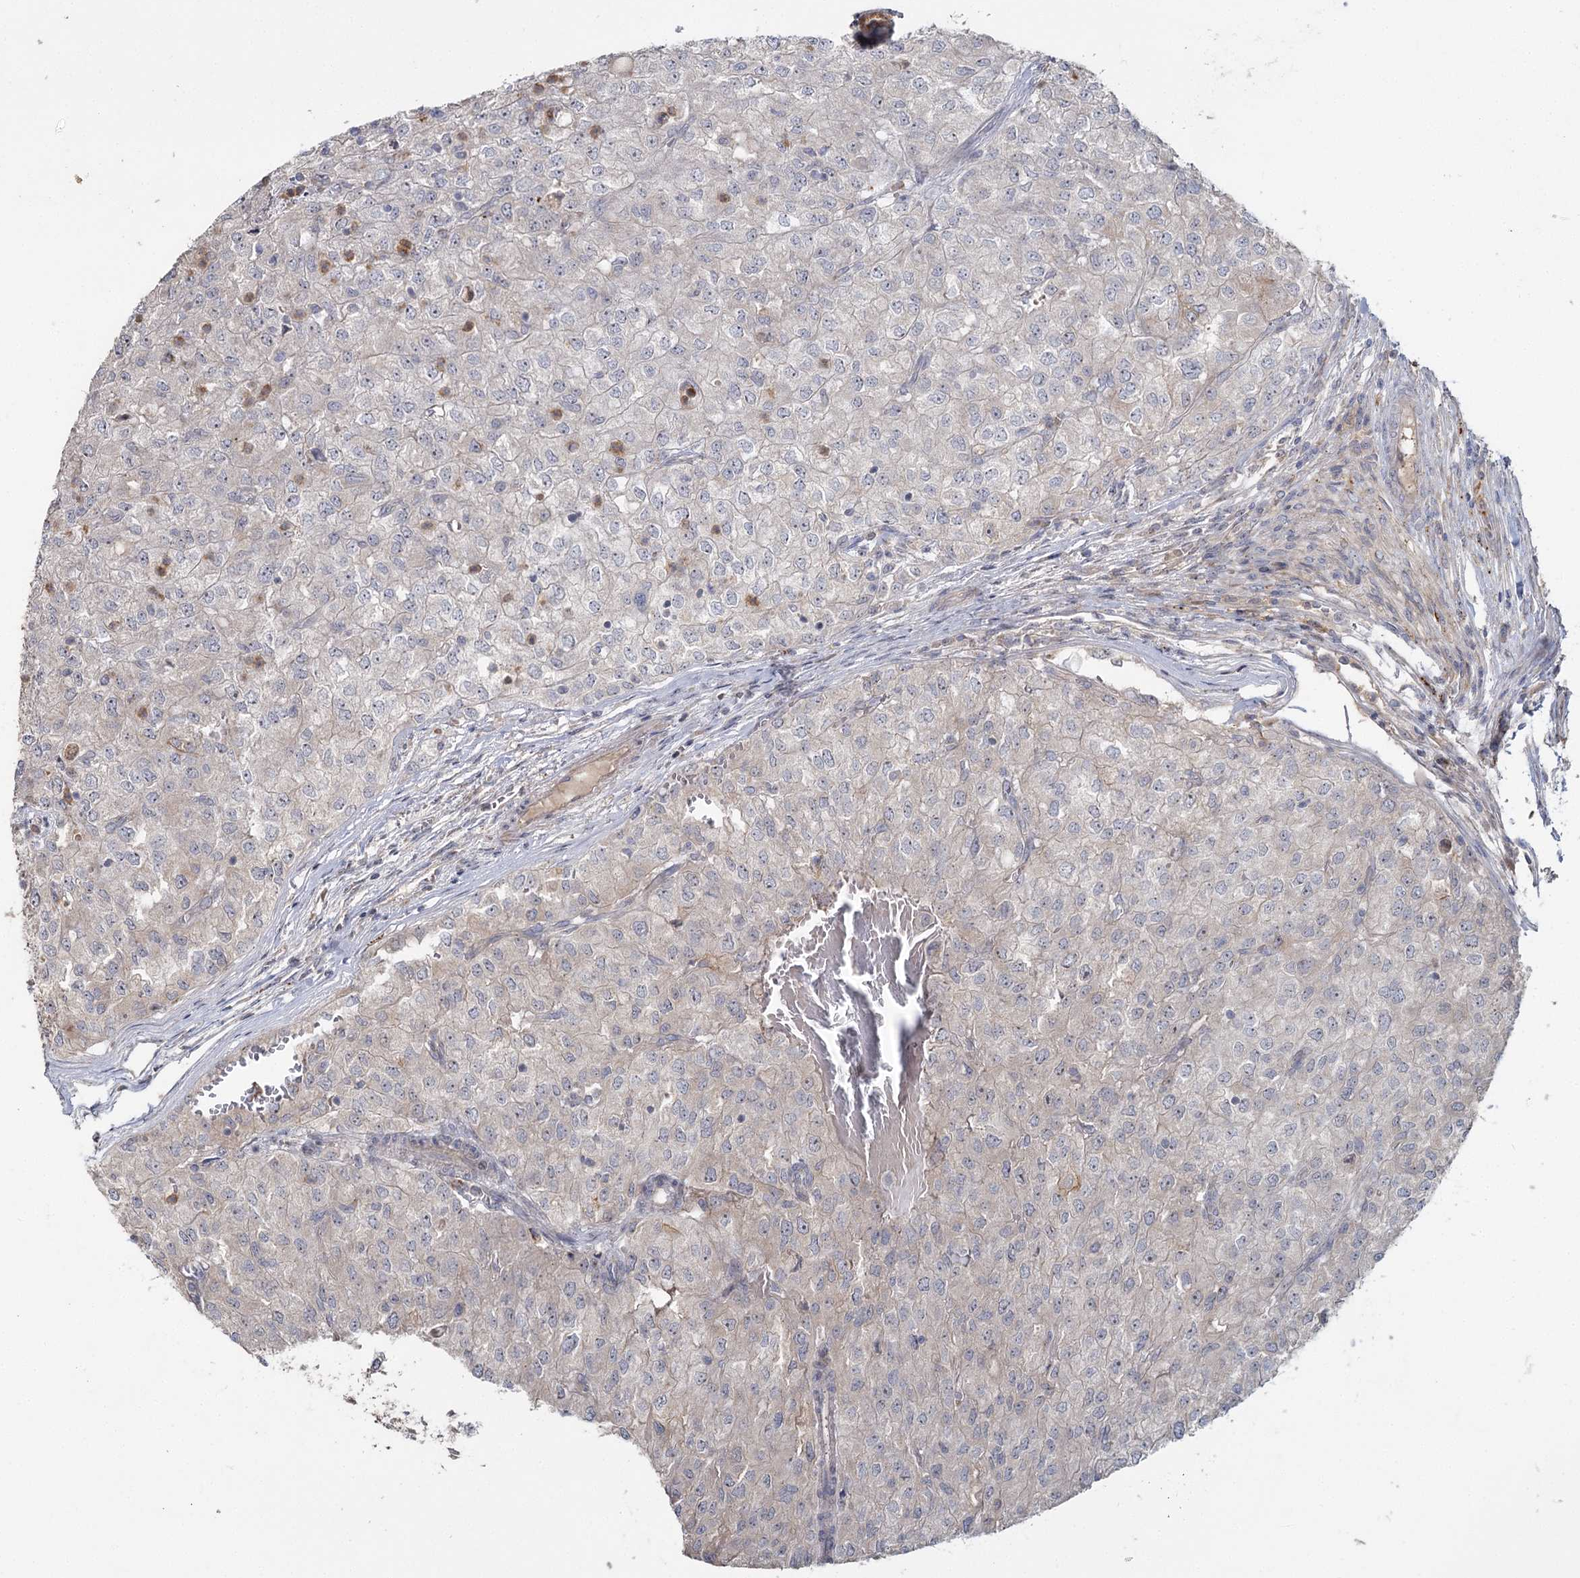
{"staining": {"intensity": "negative", "quantity": "none", "location": "none"}, "tissue": "renal cancer", "cell_type": "Tumor cells", "image_type": "cancer", "snomed": [{"axis": "morphology", "description": "Adenocarcinoma, NOS"}, {"axis": "topography", "description": "Kidney"}], "caption": "Immunohistochemistry histopathology image of neoplastic tissue: human adenocarcinoma (renal) stained with DAB (3,3'-diaminobenzidine) reveals no significant protein positivity in tumor cells.", "gene": "ANGPTL5", "patient": {"sex": "female", "age": 54}}